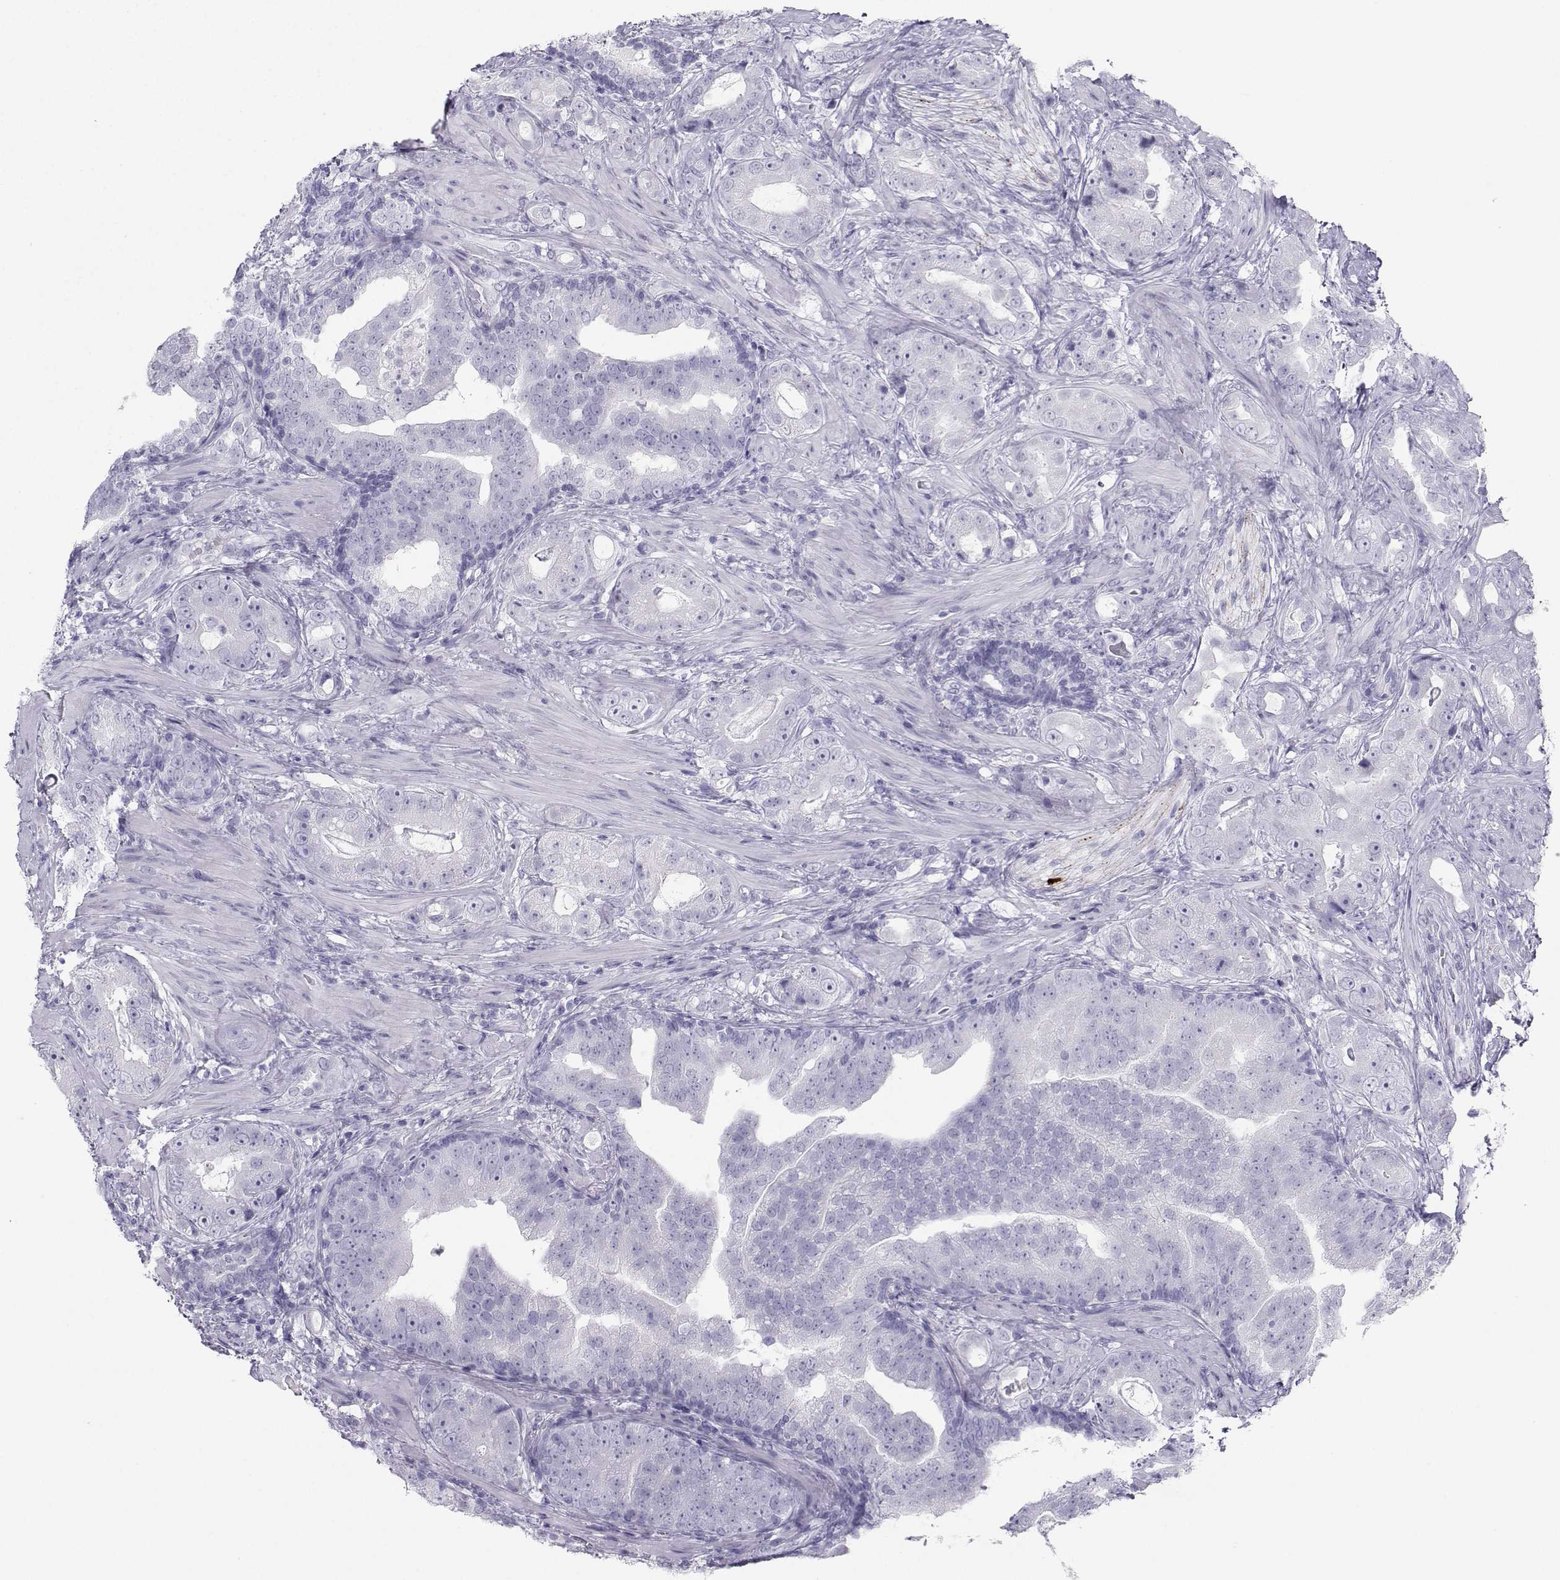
{"staining": {"intensity": "negative", "quantity": "none", "location": "none"}, "tissue": "prostate cancer", "cell_type": "Tumor cells", "image_type": "cancer", "snomed": [{"axis": "morphology", "description": "Adenocarcinoma, NOS"}, {"axis": "topography", "description": "Prostate"}], "caption": "Immunohistochemical staining of human prostate adenocarcinoma shows no significant staining in tumor cells.", "gene": "SST", "patient": {"sex": "male", "age": 57}}